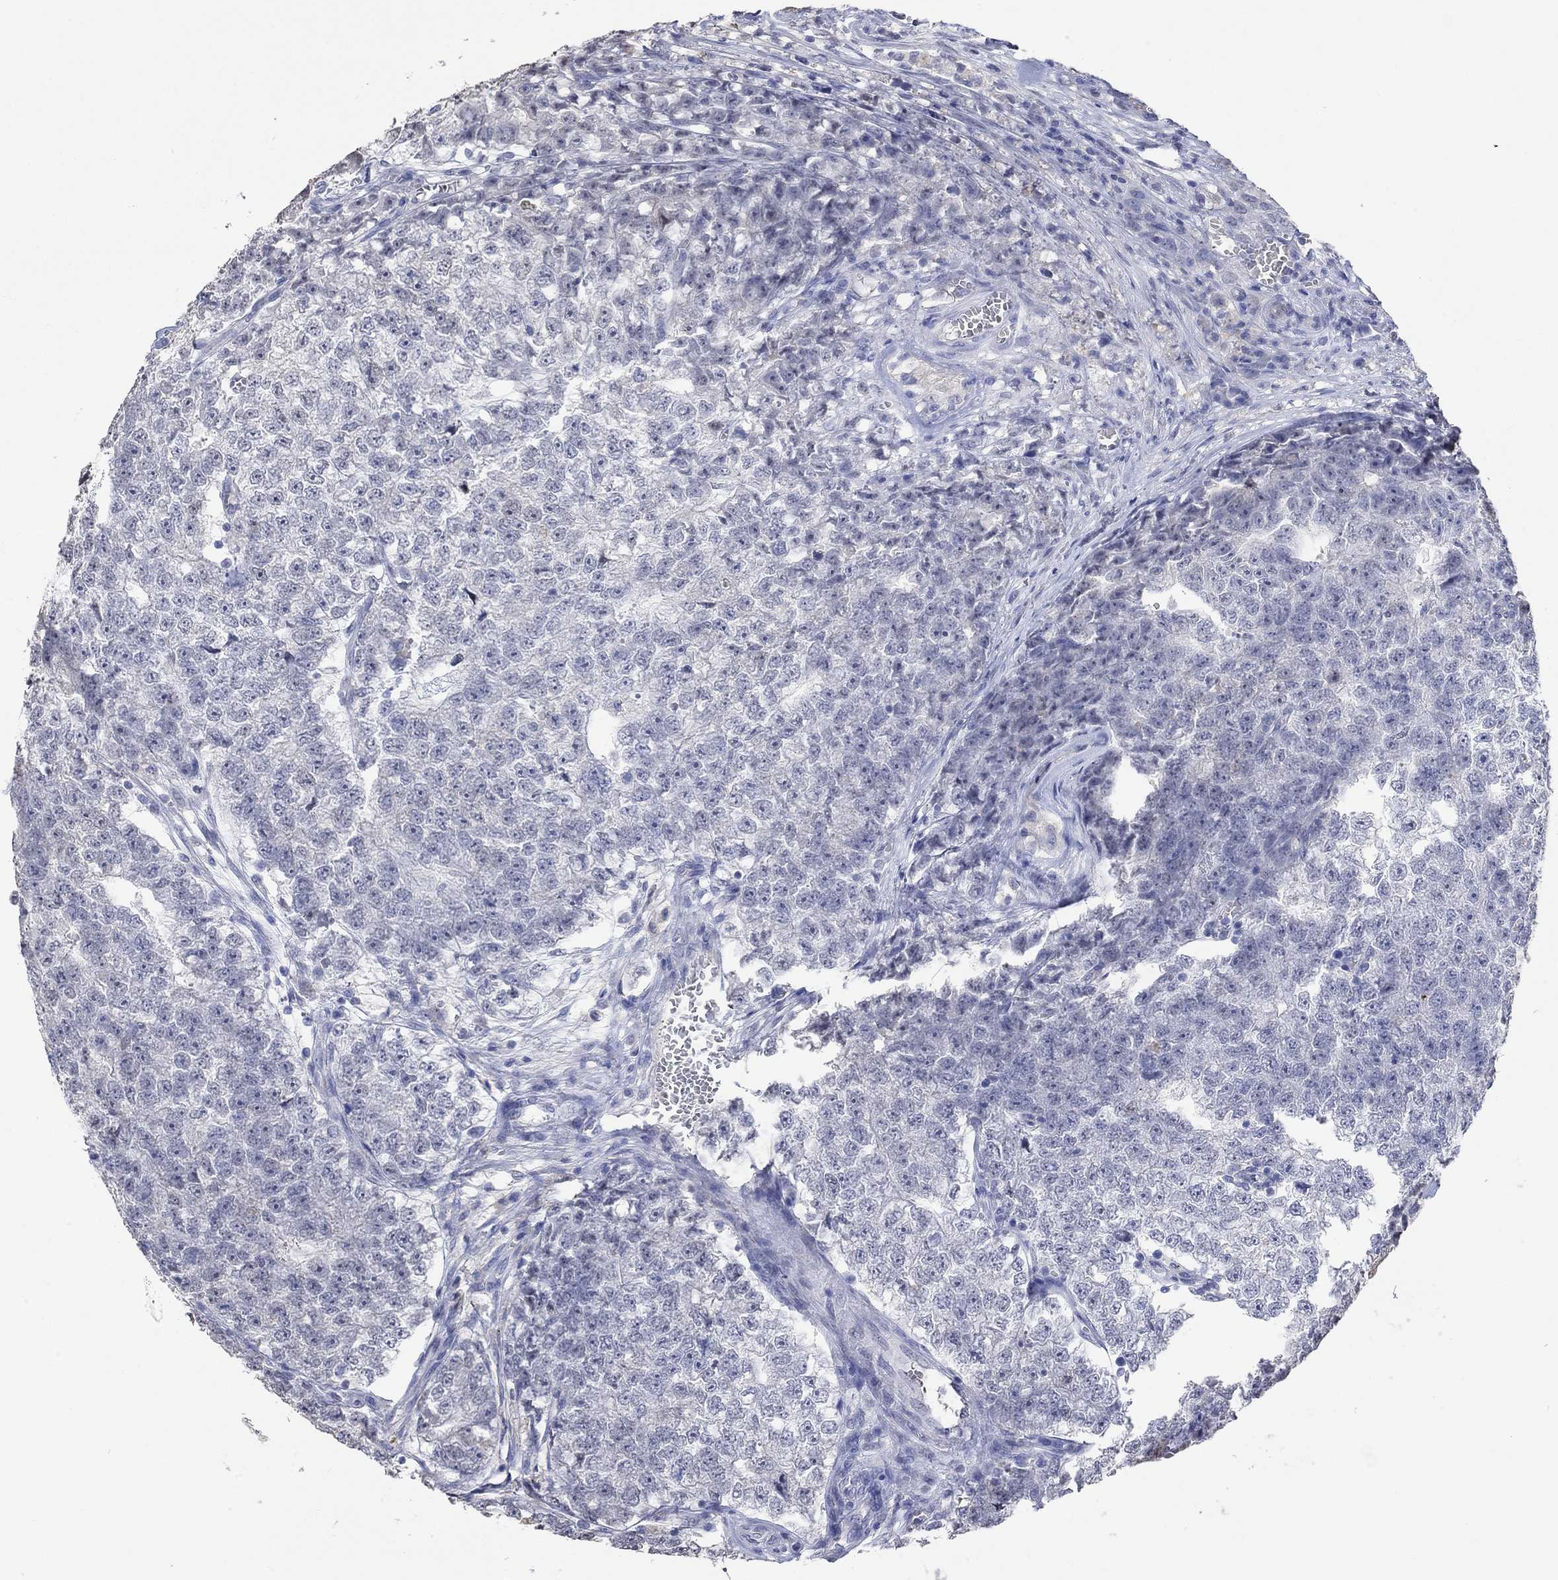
{"staining": {"intensity": "negative", "quantity": "none", "location": "none"}, "tissue": "testis cancer", "cell_type": "Tumor cells", "image_type": "cancer", "snomed": [{"axis": "morphology", "description": "Seminoma, NOS"}, {"axis": "morphology", "description": "Carcinoma, Embryonal, NOS"}, {"axis": "topography", "description": "Testis"}], "caption": "Immunohistochemistry (IHC) image of testis cancer stained for a protein (brown), which reveals no positivity in tumor cells.", "gene": "PNMA5", "patient": {"sex": "male", "age": 22}}